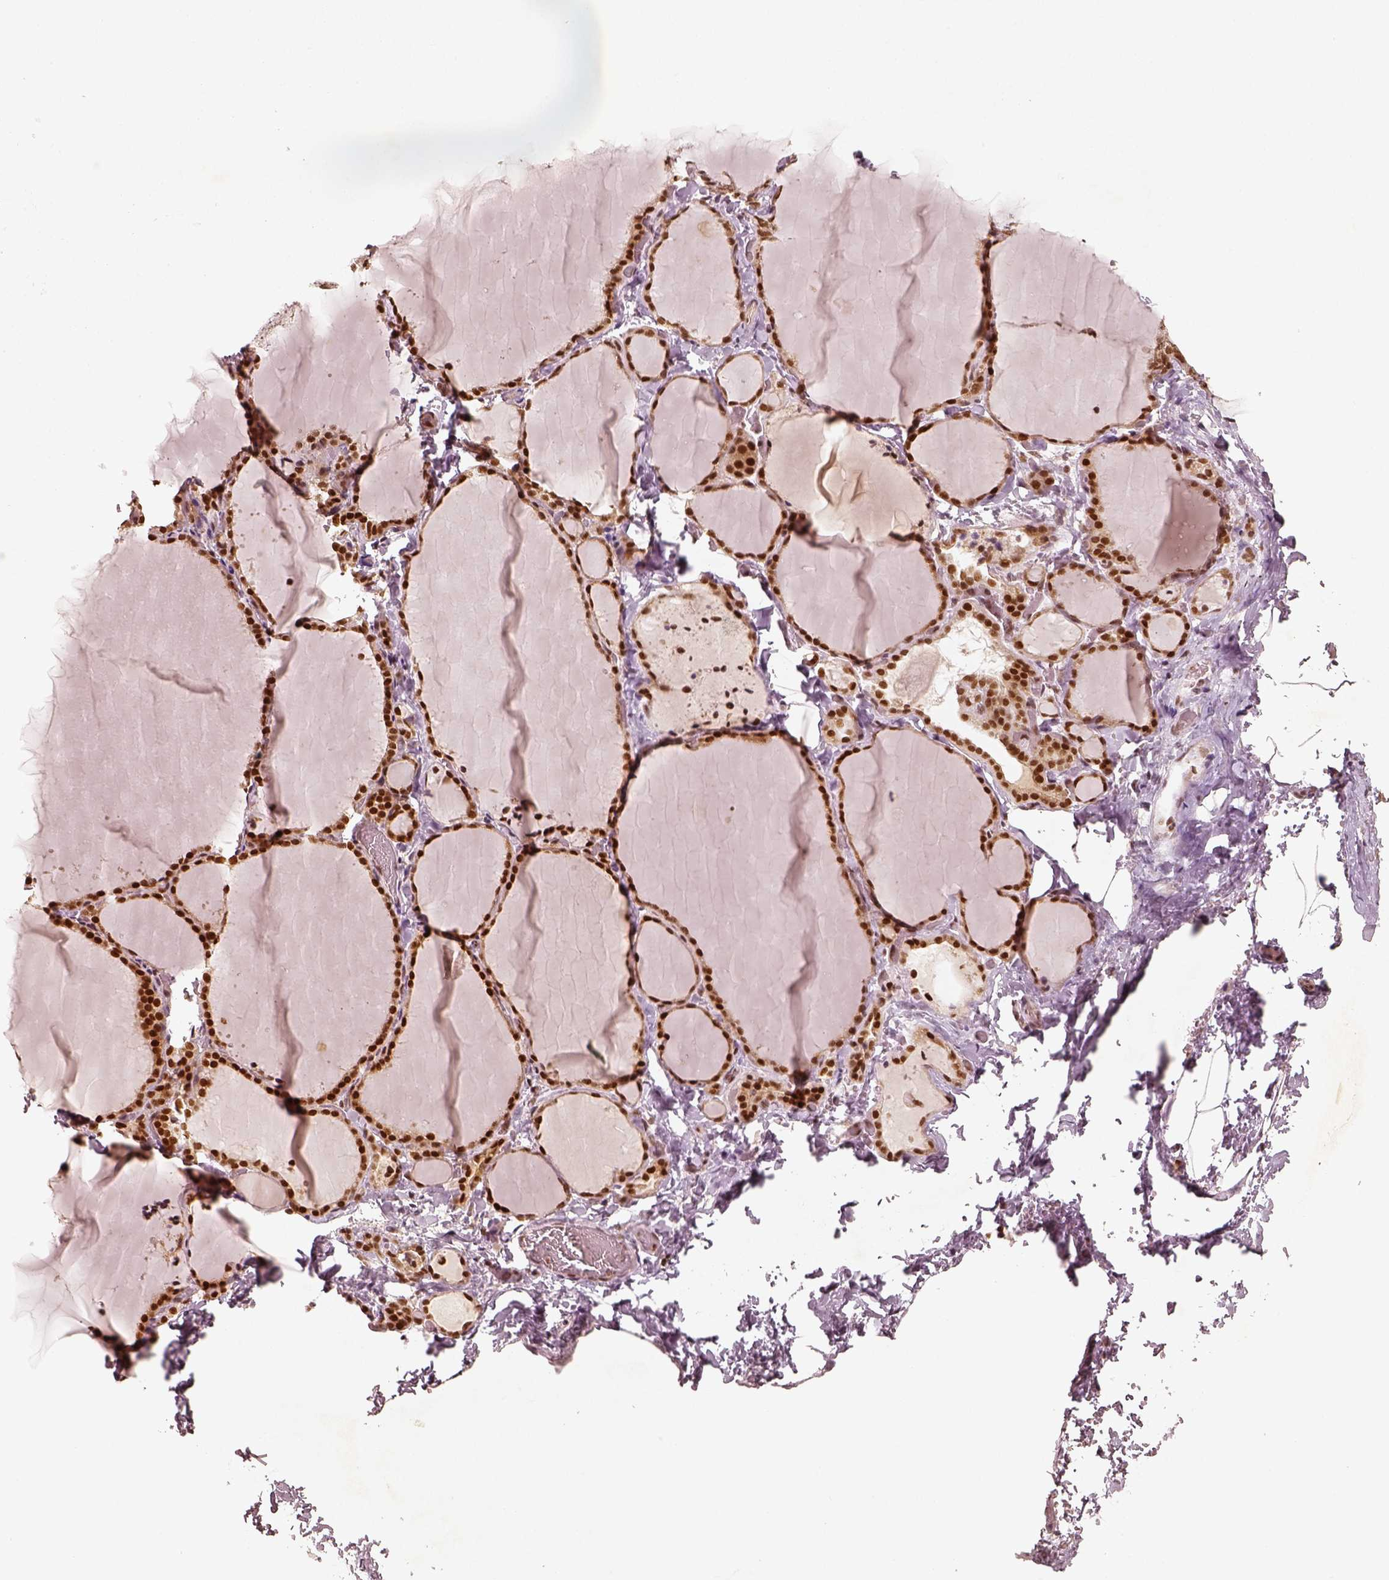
{"staining": {"intensity": "strong", "quantity": ">75%", "location": "nuclear"}, "tissue": "thyroid gland", "cell_type": "Glandular cells", "image_type": "normal", "snomed": [{"axis": "morphology", "description": "Normal tissue, NOS"}, {"axis": "topography", "description": "Thyroid gland"}], "caption": "IHC staining of normal thyroid gland, which demonstrates high levels of strong nuclear positivity in about >75% of glandular cells indicating strong nuclear protein staining. The staining was performed using DAB (3,3'-diaminobenzidine) (brown) for protein detection and nuclei were counterstained in hematoxylin (blue).", "gene": "GMEB2", "patient": {"sex": "female", "age": 22}}